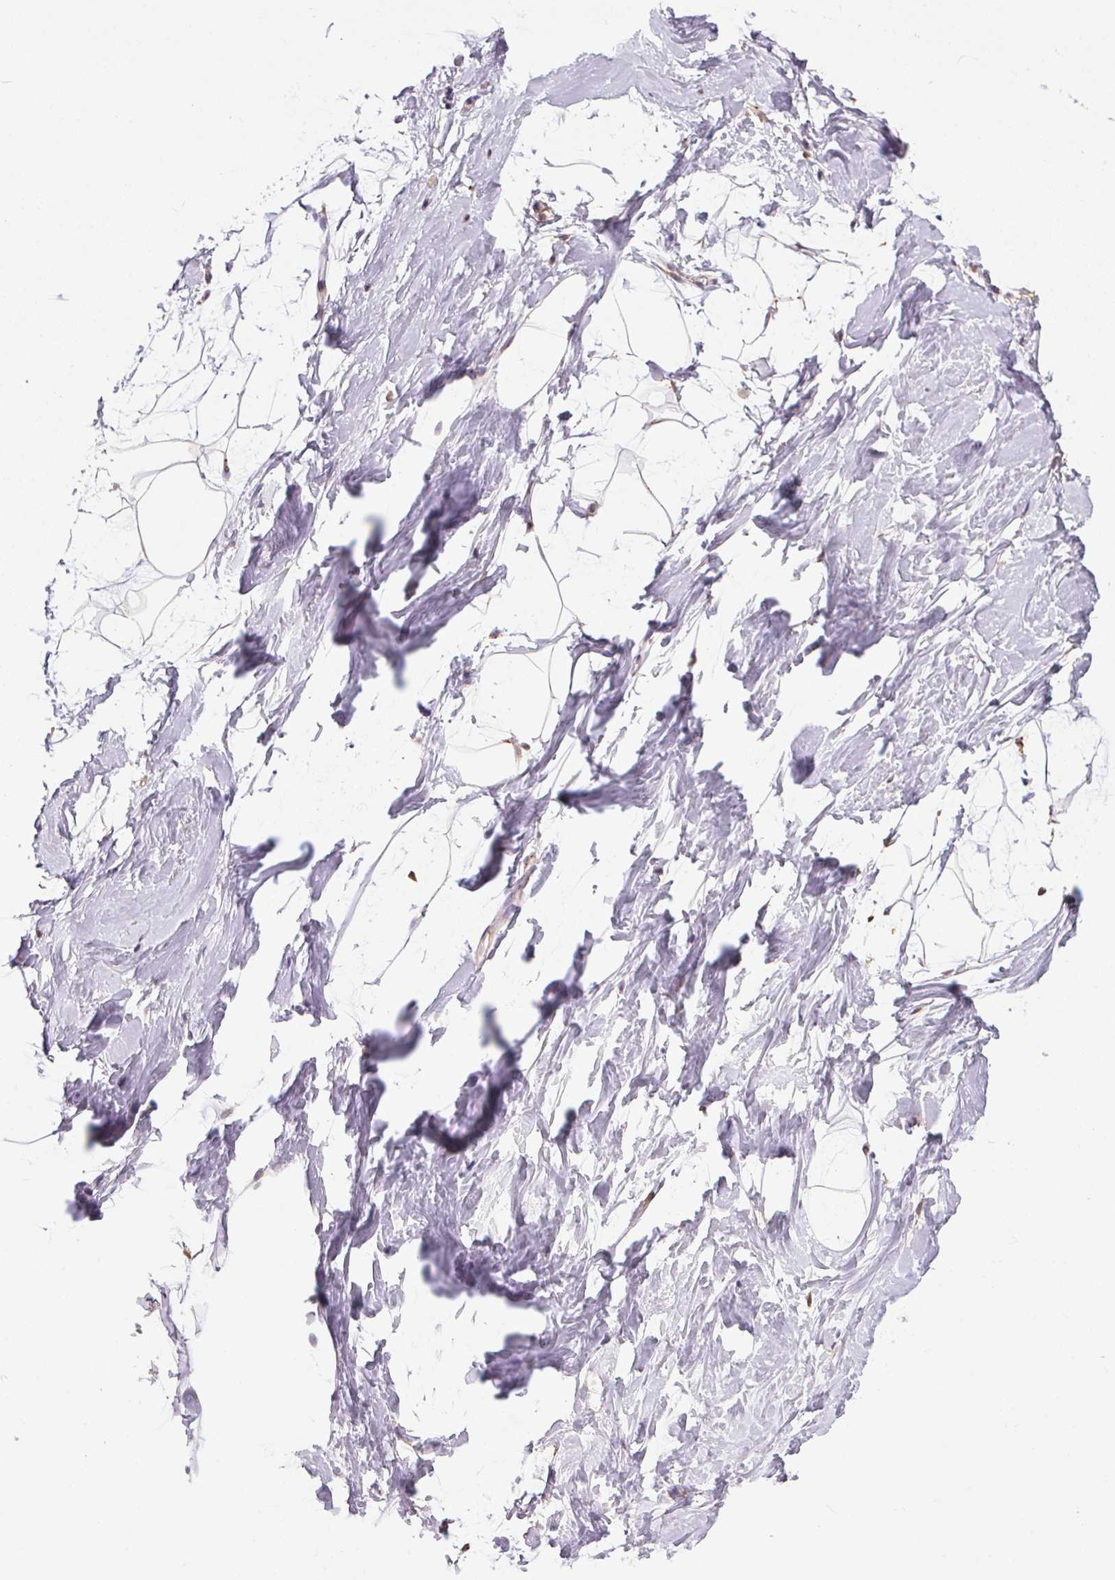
{"staining": {"intensity": "negative", "quantity": "none", "location": "none"}, "tissue": "breast", "cell_type": "Adipocytes", "image_type": "normal", "snomed": [{"axis": "morphology", "description": "Normal tissue, NOS"}, {"axis": "topography", "description": "Breast"}], "caption": "There is no significant positivity in adipocytes of breast. (DAB (3,3'-diaminobenzidine) immunohistochemistry with hematoxylin counter stain).", "gene": "ADH5", "patient": {"sex": "female", "age": 32}}